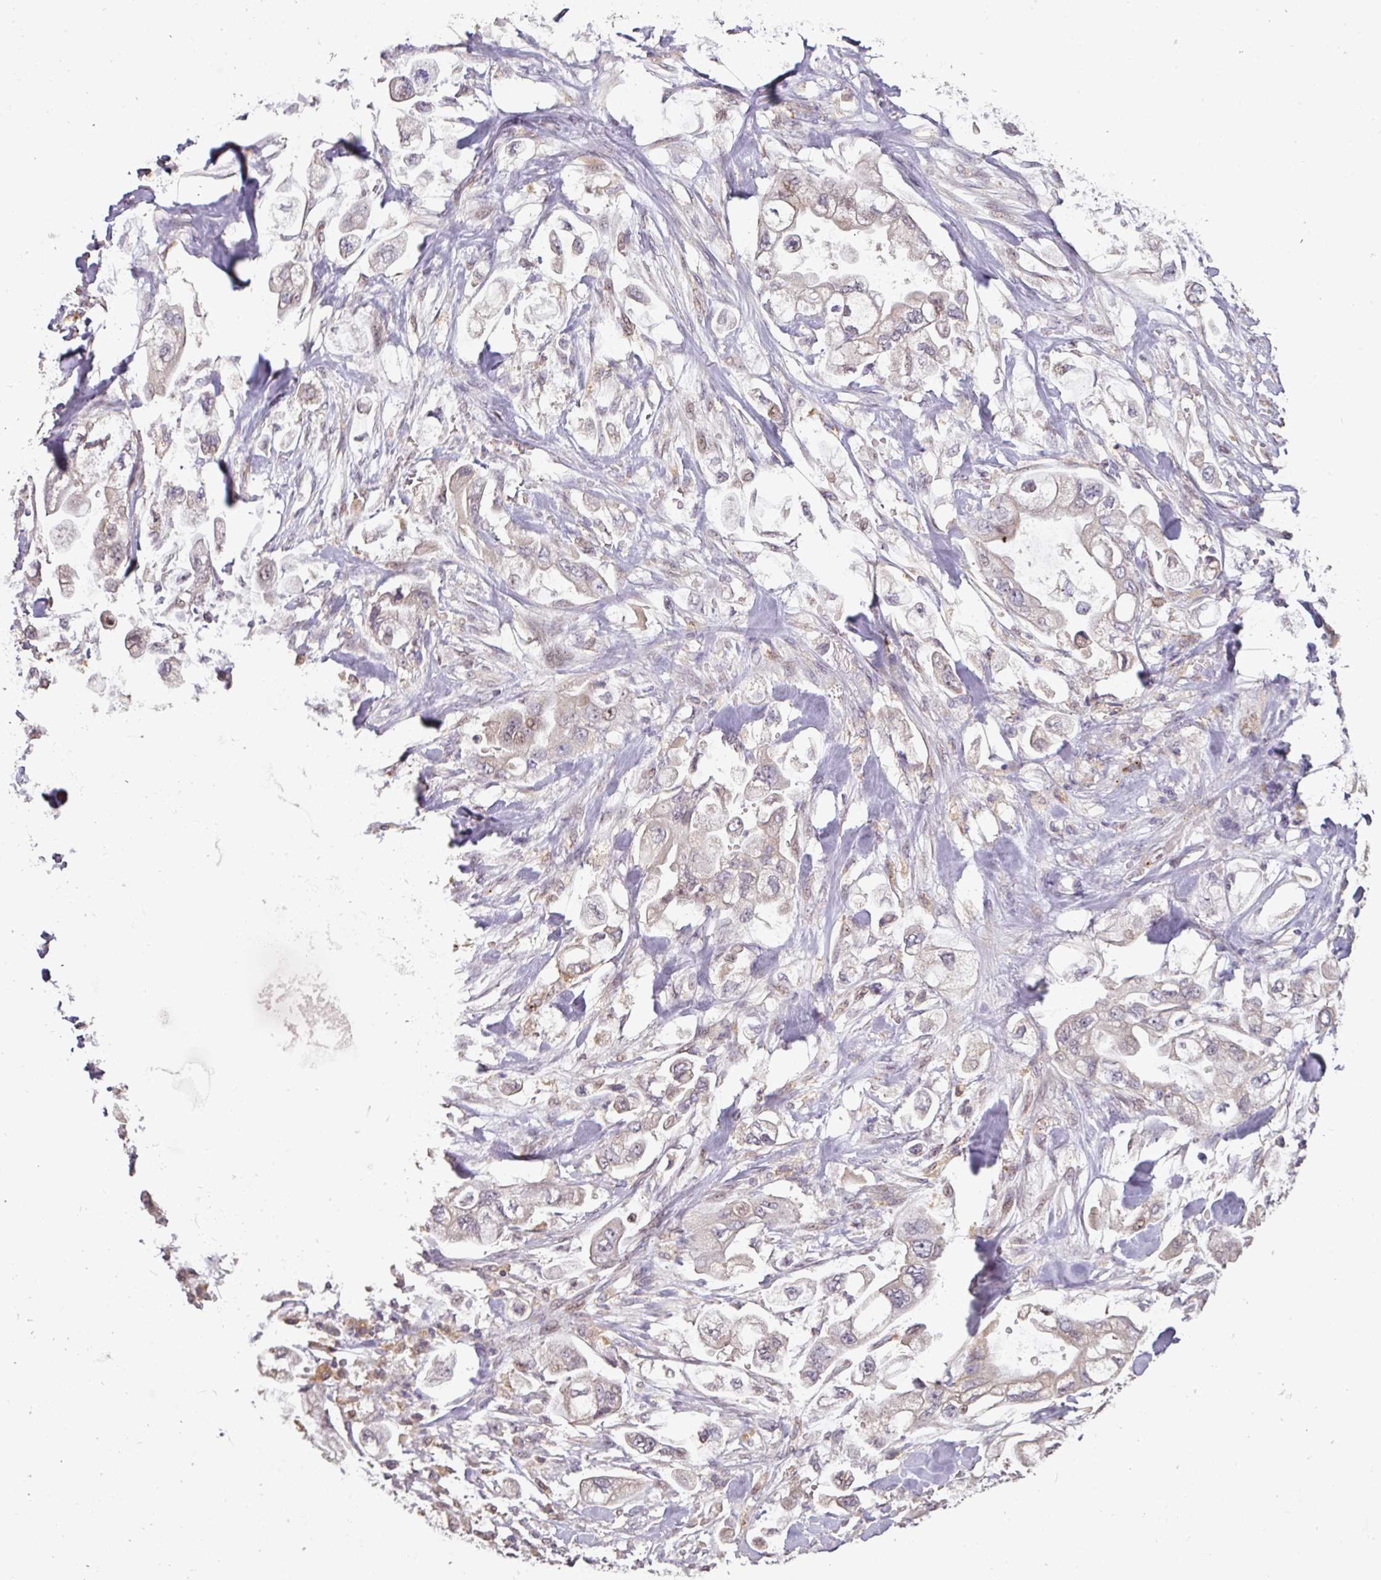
{"staining": {"intensity": "negative", "quantity": "none", "location": "none"}, "tissue": "stomach cancer", "cell_type": "Tumor cells", "image_type": "cancer", "snomed": [{"axis": "morphology", "description": "Adenocarcinoma, NOS"}, {"axis": "topography", "description": "Stomach"}], "caption": "Tumor cells are negative for protein expression in human stomach cancer.", "gene": "CXCR5", "patient": {"sex": "male", "age": 62}}